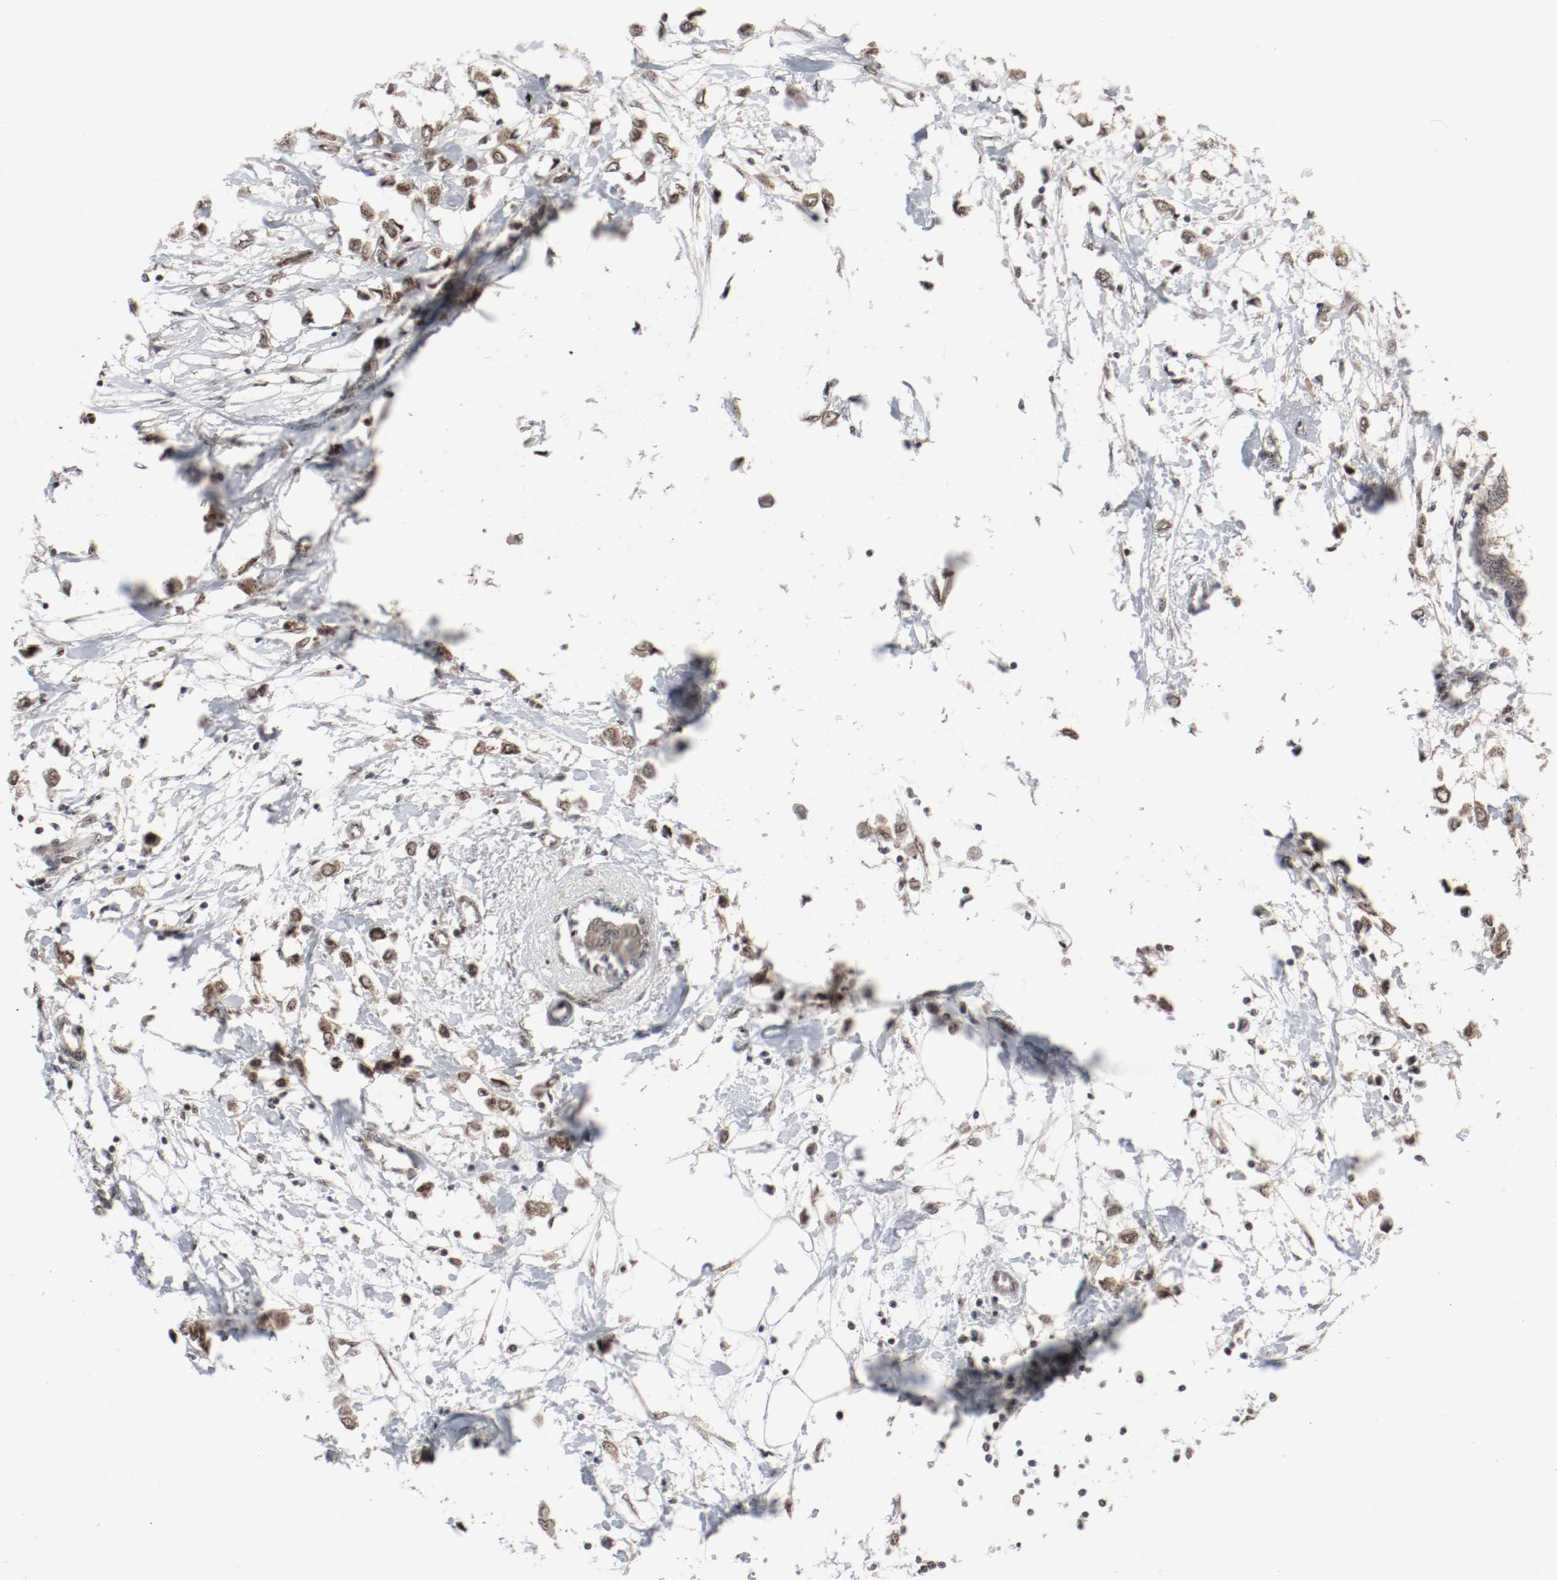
{"staining": {"intensity": "moderate", "quantity": ">75%", "location": "cytoplasmic/membranous,nuclear"}, "tissue": "breast cancer", "cell_type": "Tumor cells", "image_type": "cancer", "snomed": [{"axis": "morphology", "description": "Lobular carcinoma"}, {"axis": "topography", "description": "Breast"}], "caption": "Breast lobular carcinoma stained for a protein reveals moderate cytoplasmic/membranous and nuclear positivity in tumor cells.", "gene": "CSNK2B", "patient": {"sex": "female", "age": 51}}